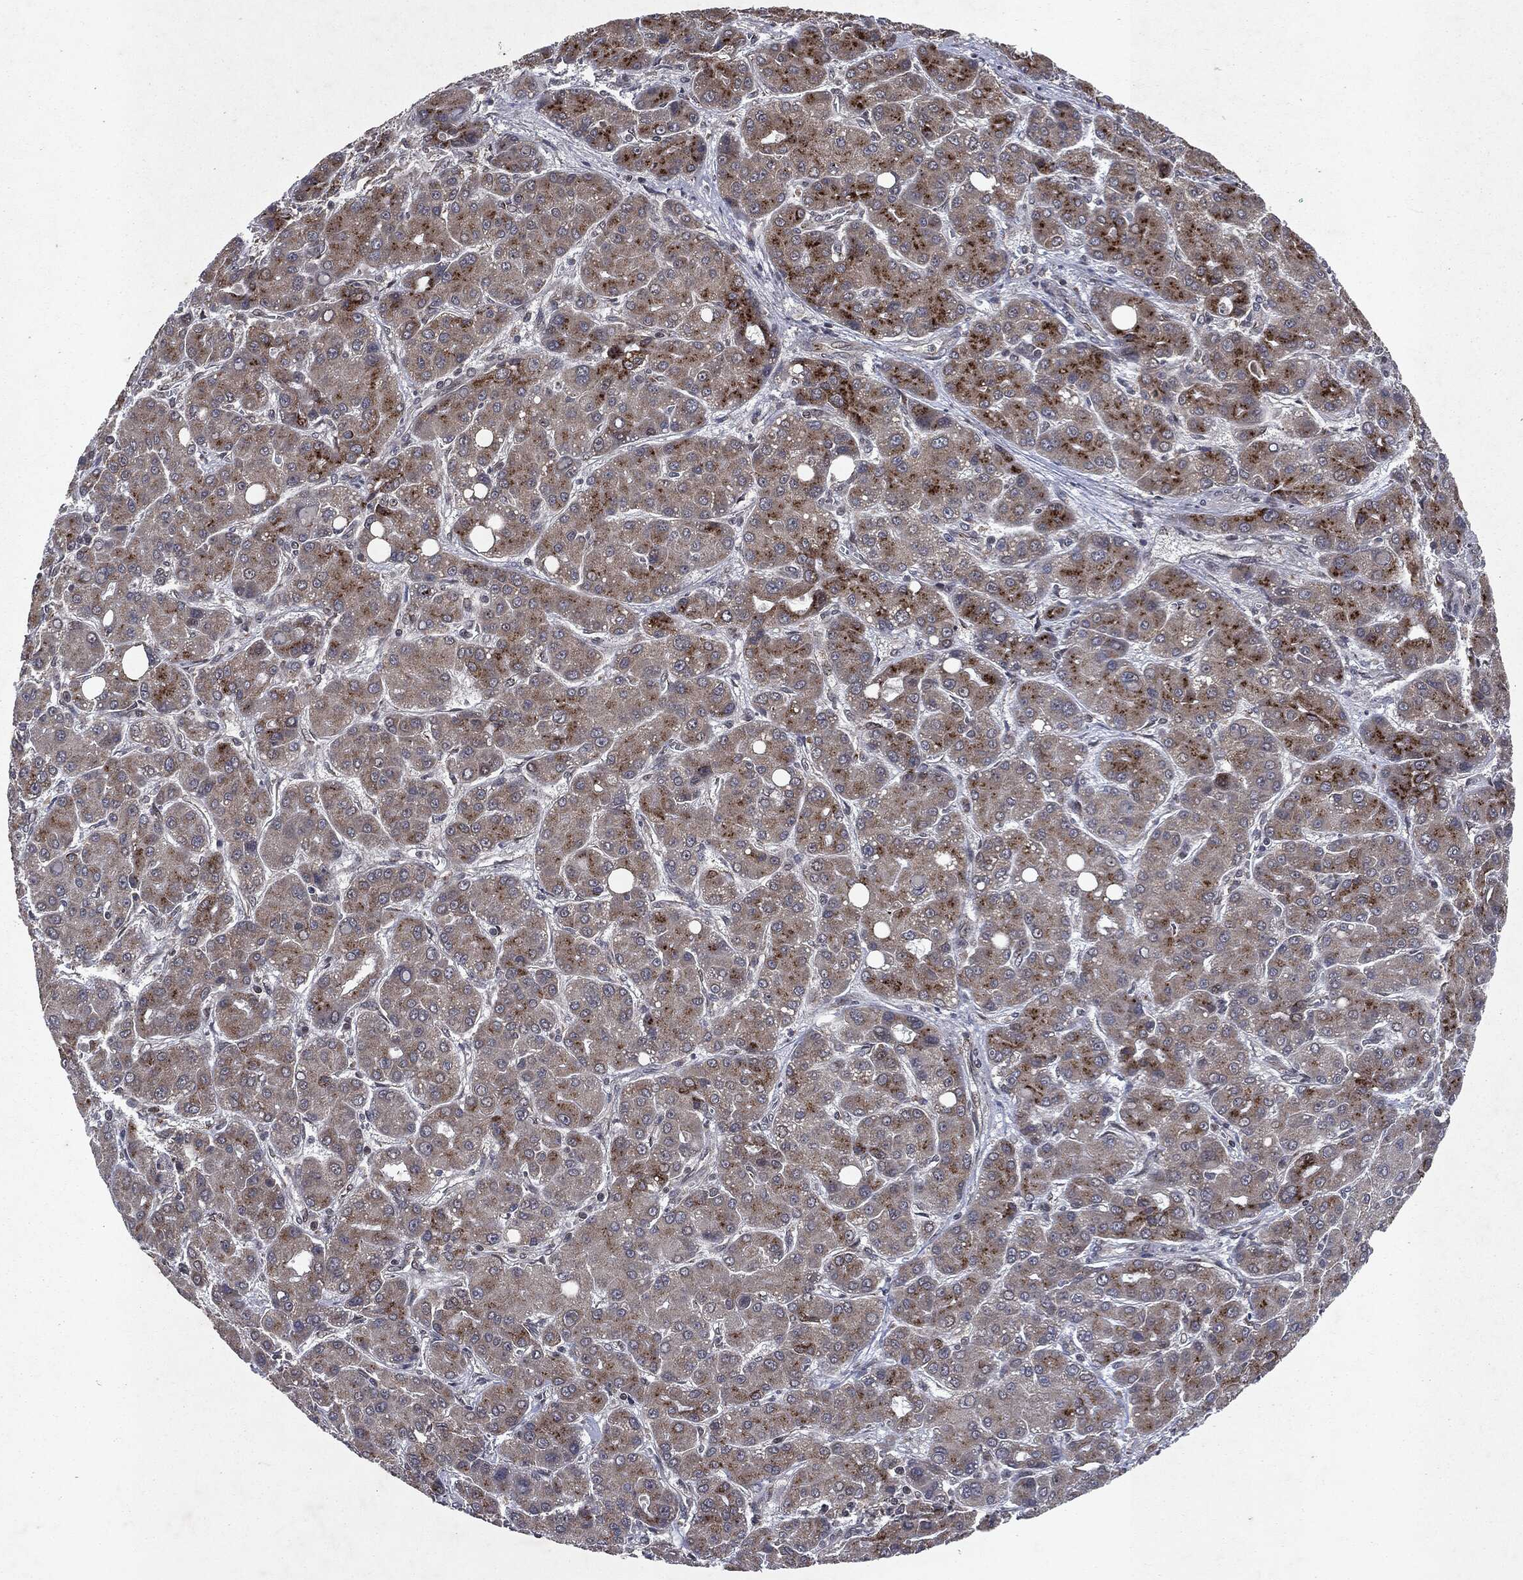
{"staining": {"intensity": "strong", "quantity": "25%-75%", "location": "cytoplasmic/membranous"}, "tissue": "liver cancer", "cell_type": "Tumor cells", "image_type": "cancer", "snomed": [{"axis": "morphology", "description": "Carcinoma, Hepatocellular, NOS"}, {"axis": "topography", "description": "Liver"}], "caption": "High-power microscopy captured an IHC image of liver cancer (hepatocellular carcinoma), revealing strong cytoplasmic/membranous staining in approximately 25%-75% of tumor cells. The staining was performed using DAB (3,3'-diaminobenzidine), with brown indicating positive protein expression. Nuclei are stained blue with hematoxylin.", "gene": "PLPPR2", "patient": {"sex": "male", "age": 55}}